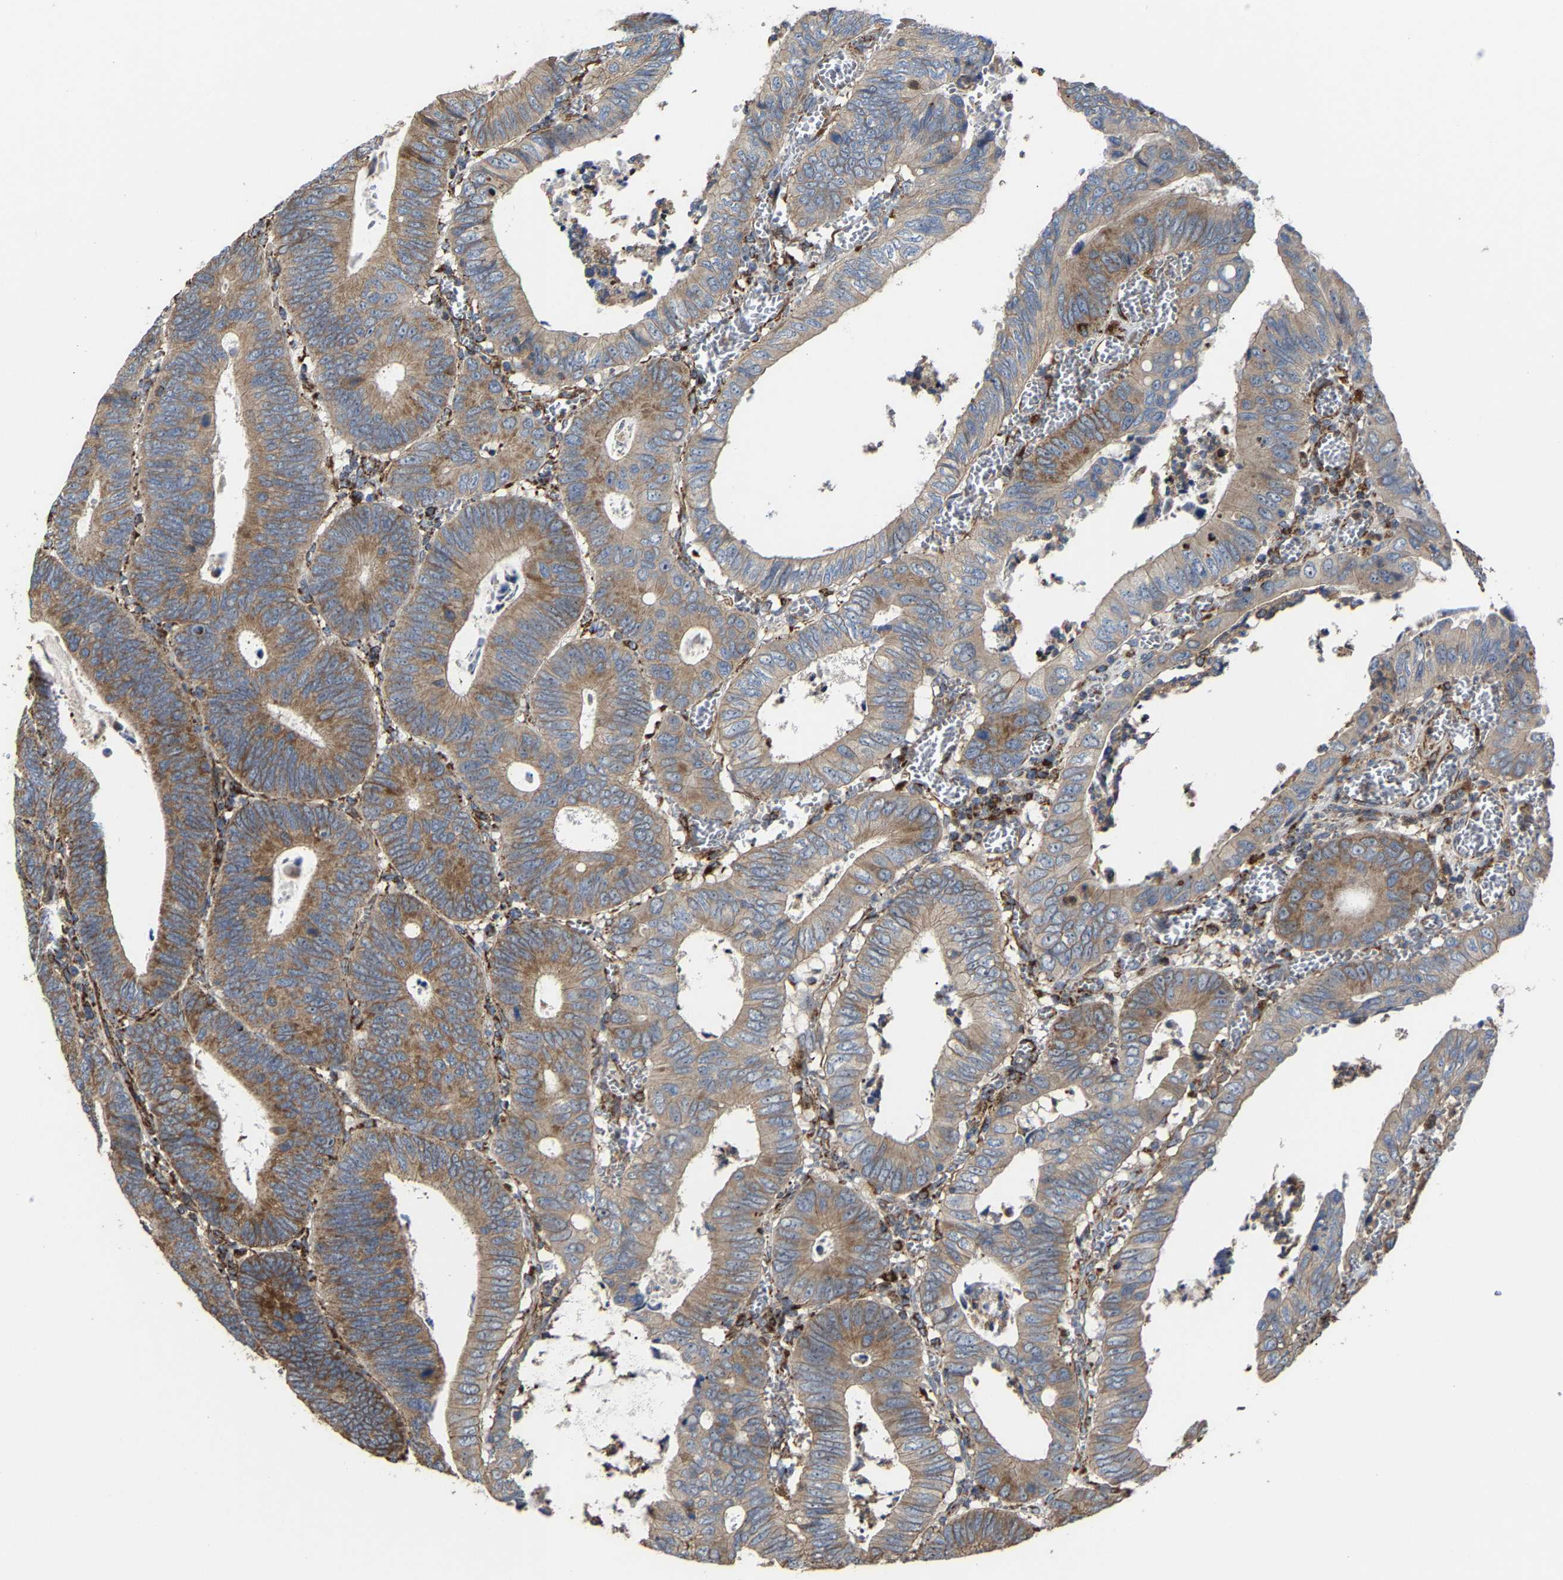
{"staining": {"intensity": "moderate", "quantity": ">75%", "location": "cytoplasmic/membranous"}, "tissue": "colorectal cancer", "cell_type": "Tumor cells", "image_type": "cancer", "snomed": [{"axis": "morphology", "description": "Inflammation, NOS"}, {"axis": "morphology", "description": "Adenocarcinoma, NOS"}, {"axis": "topography", "description": "Colon"}], "caption": "This histopathology image exhibits adenocarcinoma (colorectal) stained with immunohistochemistry (IHC) to label a protein in brown. The cytoplasmic/membranous of tumor cells show moderate positivity for the protein. Nuclei are counter-stained blue.", "gene": "NDUFV3", "patient": {"sex": "male", "age": 72}}